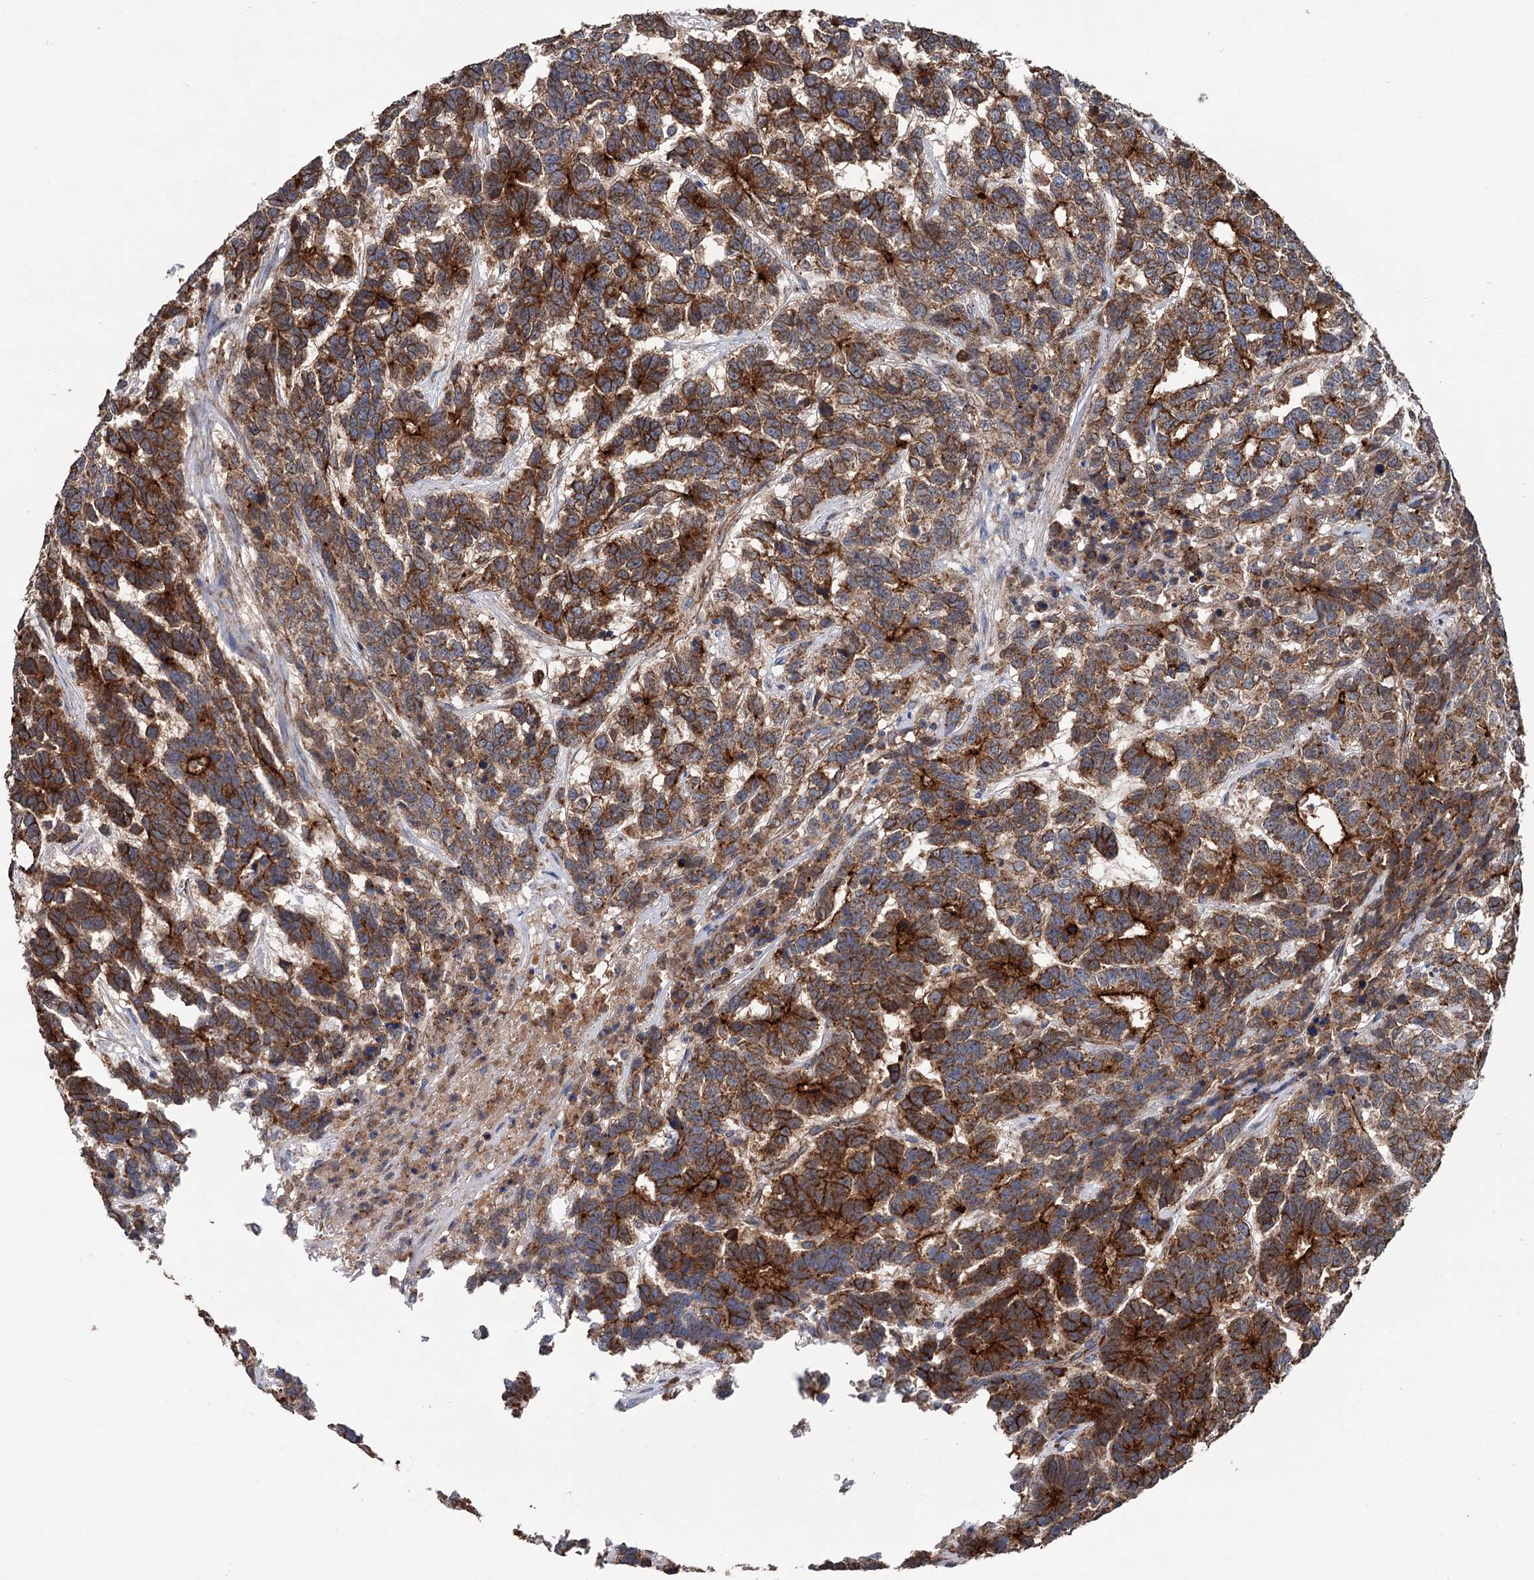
{"staining": {"intensity": "strong", "quantity": ">75%", "location": "cytoplasmic/membranous"}, "tissue": "testis cancer", "cell_type": "Tumor cells", "image_type": "cancer", "snomed": [{"axis": "morphology", "description": "Carcinoma, Embryonal, NOS"}, {"axis": "topography", "description": "Testis"}], "caption": "High-power microscopy captured an immunohistochemistry histopathology image of testis embryonal carcinoma, revealing strong cytoplasmic/membranous positivity in about >75% of tumor cells. (DAB (3,3'-diaminobenzidine) IHC with brightfield microscopy, high magnification).", "gene": "DGLUCY", "patient": {"sex": "male", "age": 26}}